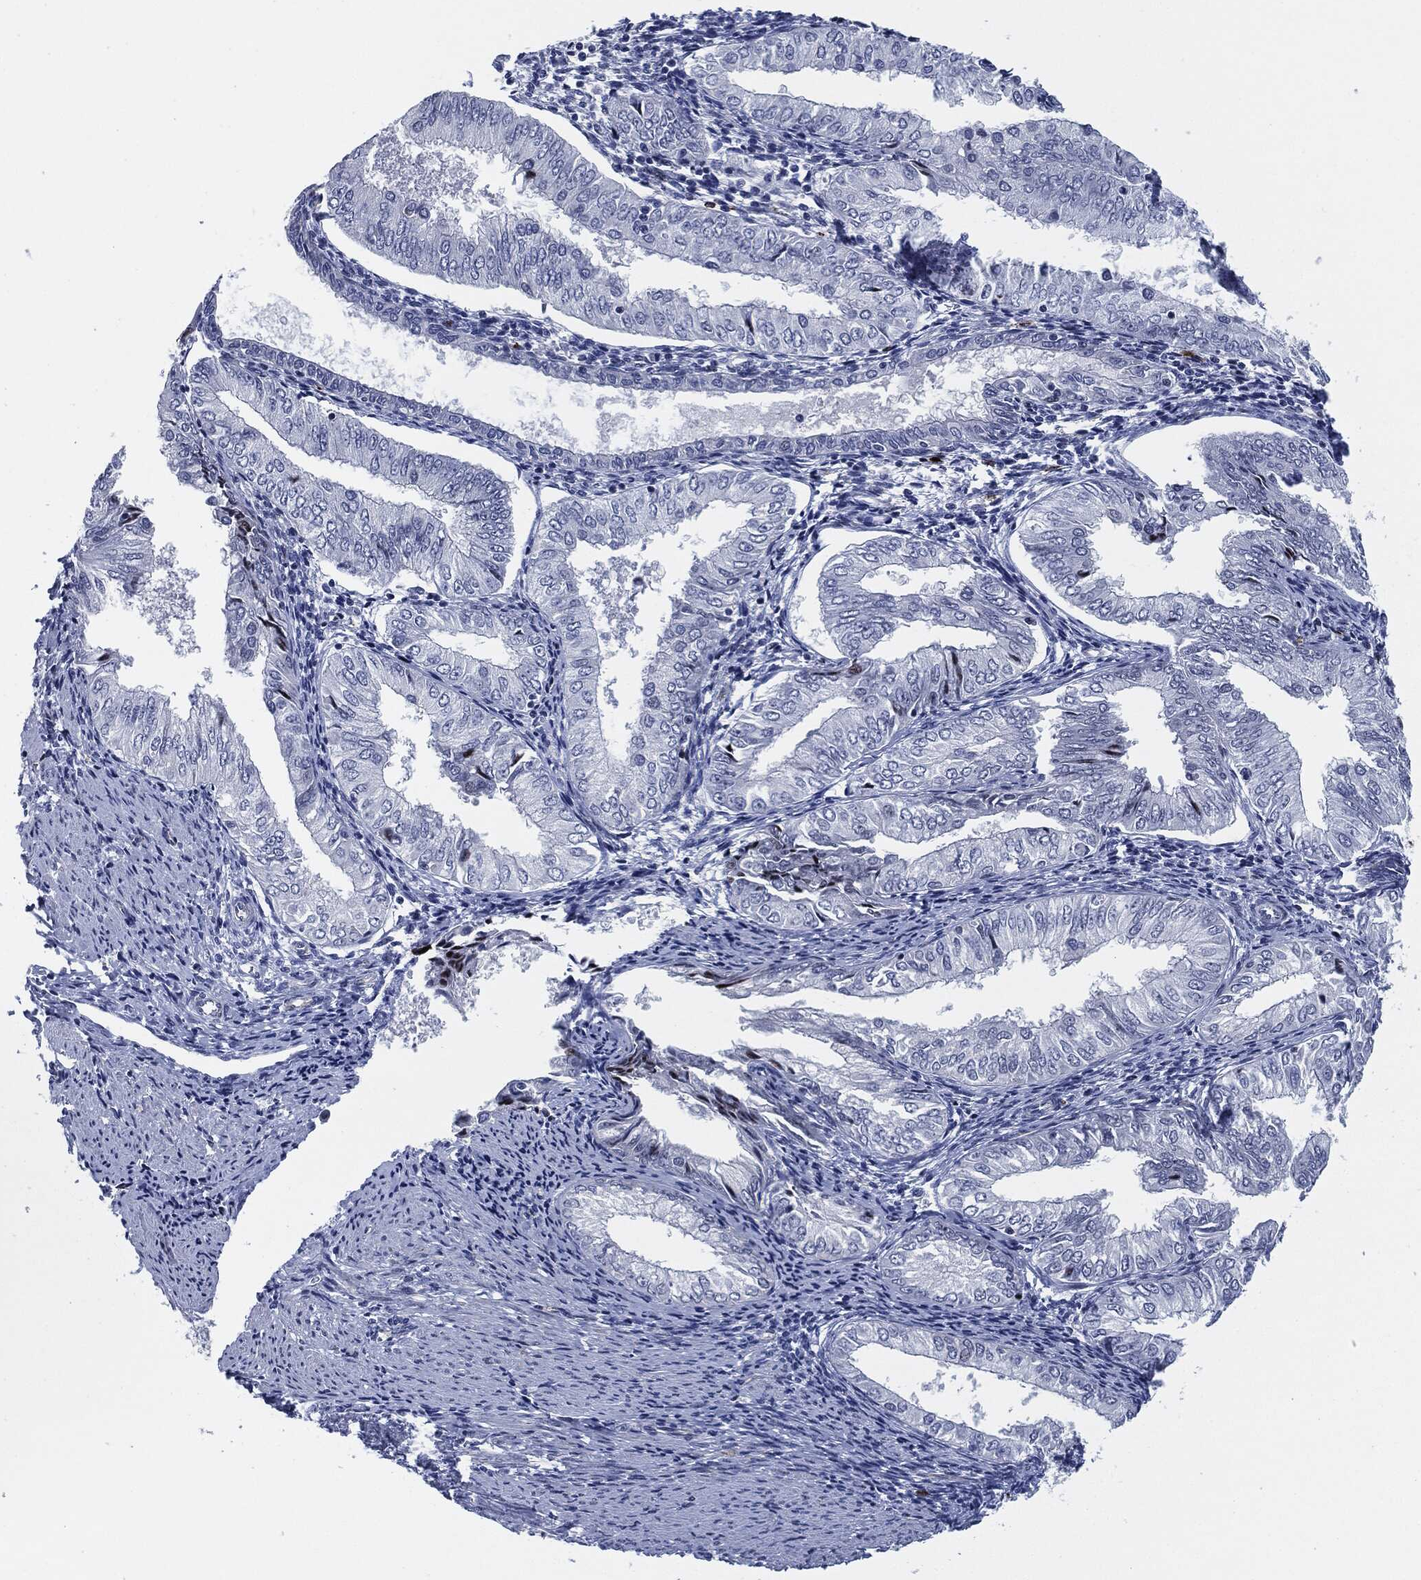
{"staining": {"intensity": "negative", "quantity": "none", "location": "none"}, "tissue": "endometrial cancer", "cell_type": "Tumor cells", "image_type": "cancer", "snomed": [{"axis": "morphology", "description": "Adenocarcinoma, NOS"}, {"axis": "topography", "description": "Endometrium"}], "caption": "The micrograph displays no staining of tumor cells in endometrial adenocarcinoma. Nuclei are stained in blue.", "gene": "MPO", "patient": {"sex": "female", "age": 53}}